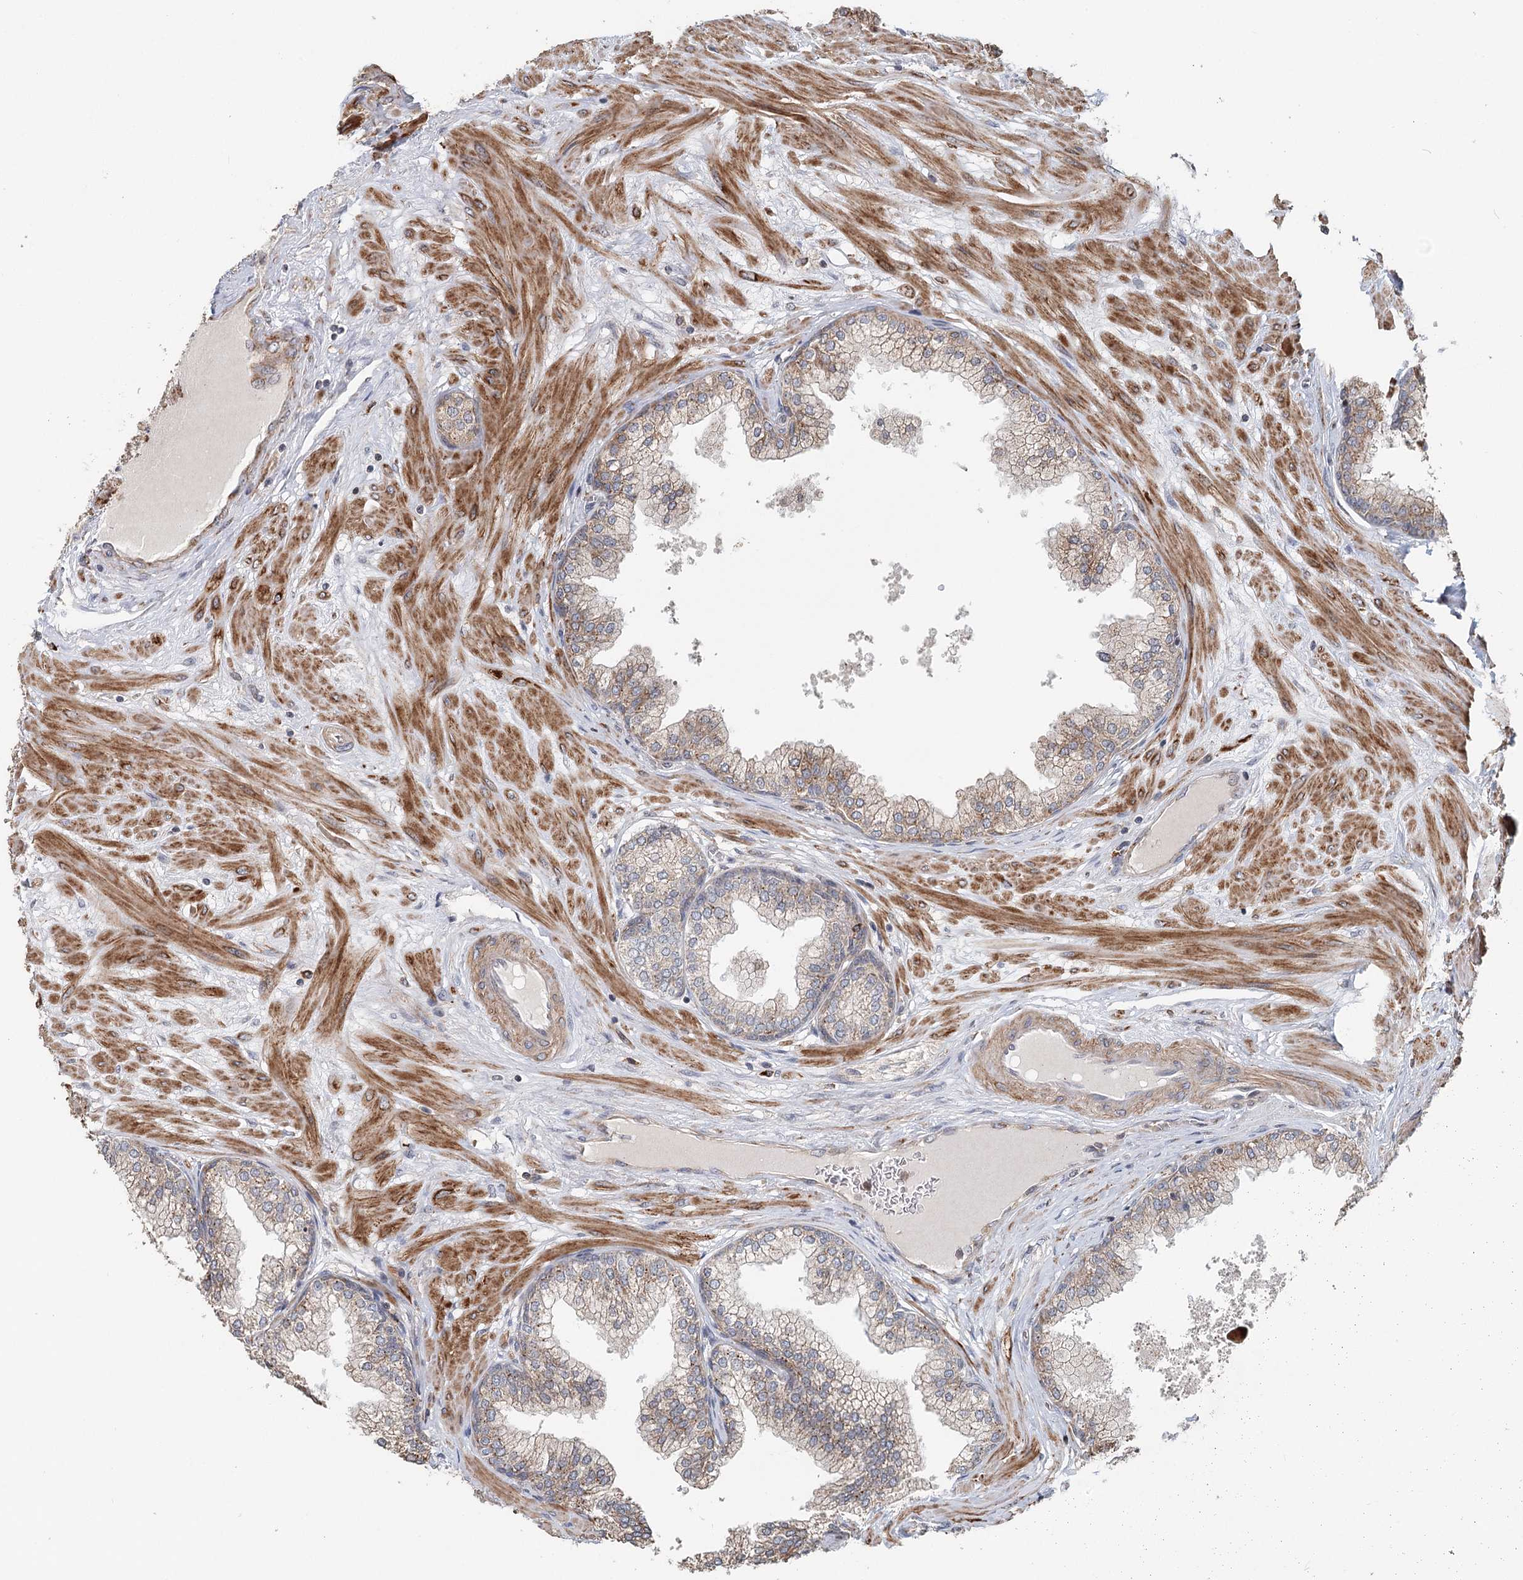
{"staining": {"intensity": "weak", "quantity": "25%-75%", "location": "cytoplasmic/membranous"}, "tissue": "prostate", "cell_type": "Glandular cells", "image_type": "normal", "snomed": [{"axis": "morphology", "description": "Normal tissue, NOS"}, {"axis": "topography", "description": "Prostate"}], "caption": "An immunohistochemistry (IHC) micrograph of unremarkable tissue is shown. Protein staining in brown highlights weak cytoplasmic/membranous positivity in prostate within glandular cells.", "gene": "RNF111", "patient": {"sex": "male", "age": 60}}